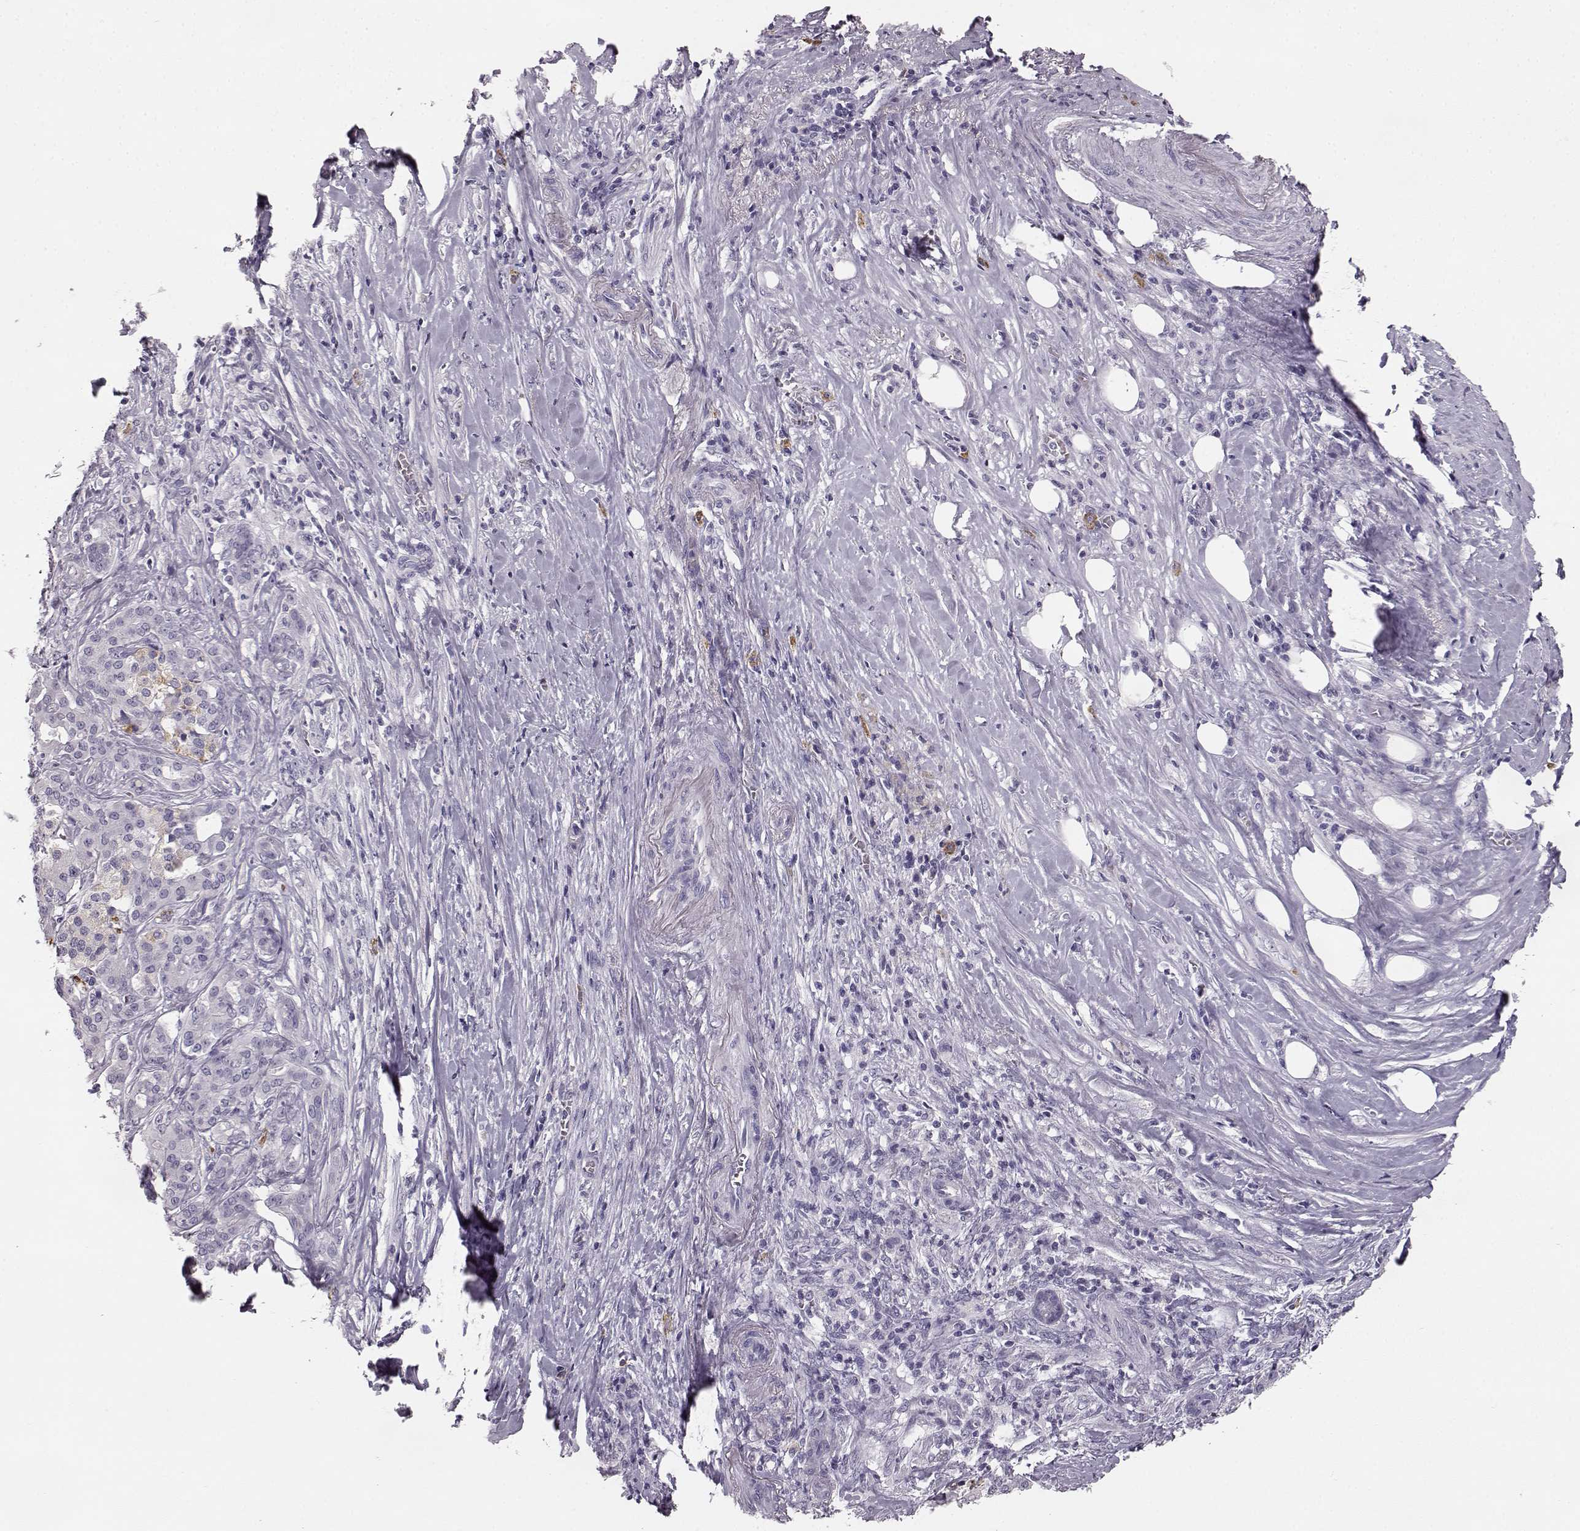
{"staining": {"intensity": "negative", "quantity": "none", "location": "none"}, "tissue": "pancreatic cancer", "cell_type": "Tumor cells", "image_type": "cancer", "snomed": [{"axis": "morphology", "description": "Adenocarcinoma, NOS"}, {"axis": "topography", "description": "Pancreas"}], "caption": "High magnification brightfield microscopy of pancreatic adenocarcinoma stained with DAB (brown) and counterstained with hematoxylin (blue): tumor cells show no significant expression.", "gene": "NPTXR", "patient": {"sex": "male", "age": 57}}